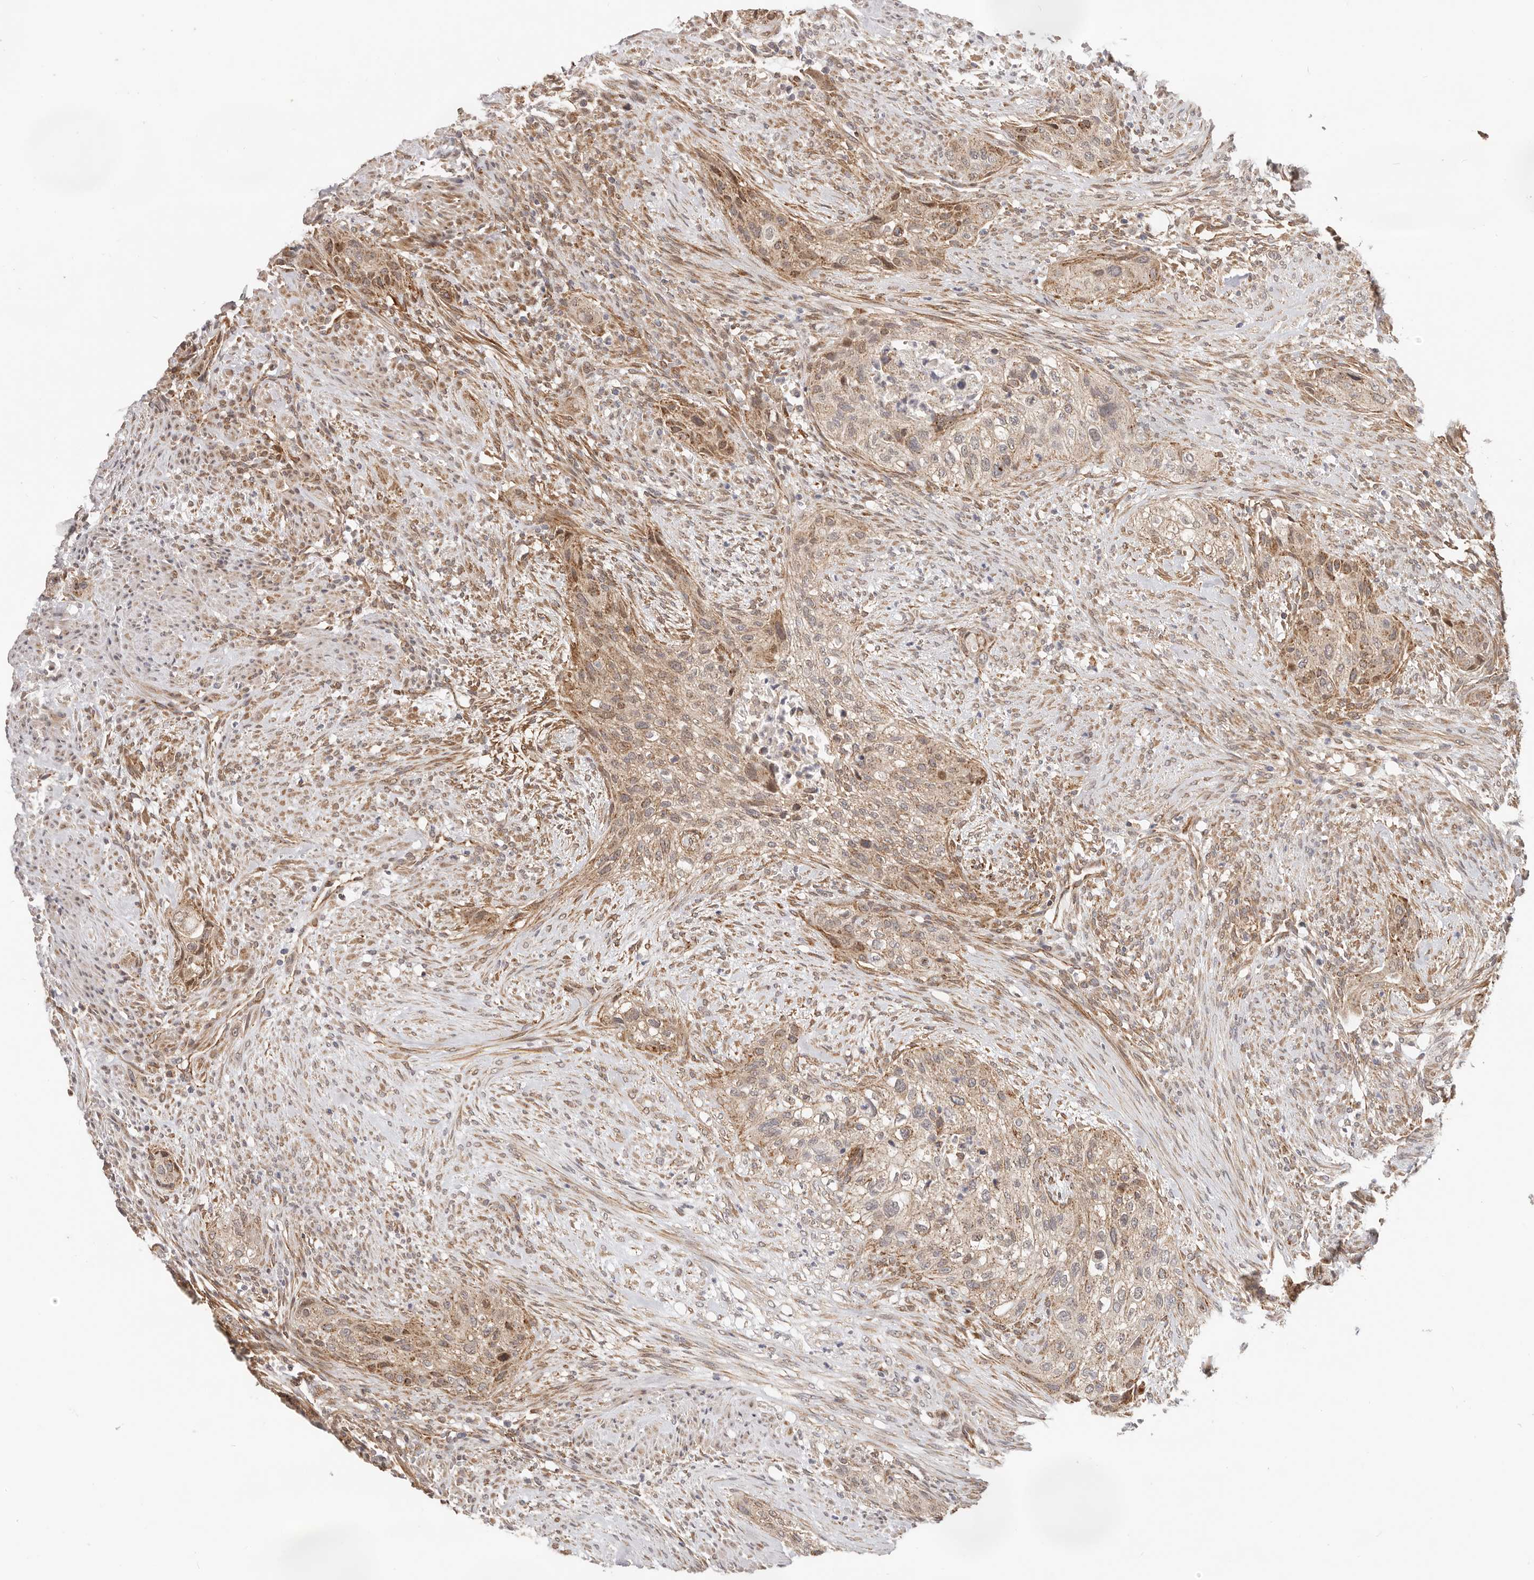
{"staining": {"intensity": "moderate", "quantity": ">75%", "location": "cytoplasmic/membranous"}, "tissue": "urothelial cancer", "cell_type": "Tumor cells", "image_type": "cancer", "snomed": [{"axis": "morphology", "description": "Urothelial carcinoma, High grade"}, {"axis": "topography", "description": "Urinary bladder"}], "caption": "Tumor cells exhibit medium levels of moderate cytoplasmic/membranous expression in approximately >75% of cells in high-grade urothelial carcinoma.", "gene": "USP49", "patient": {"sex": "male", "age": 35}}